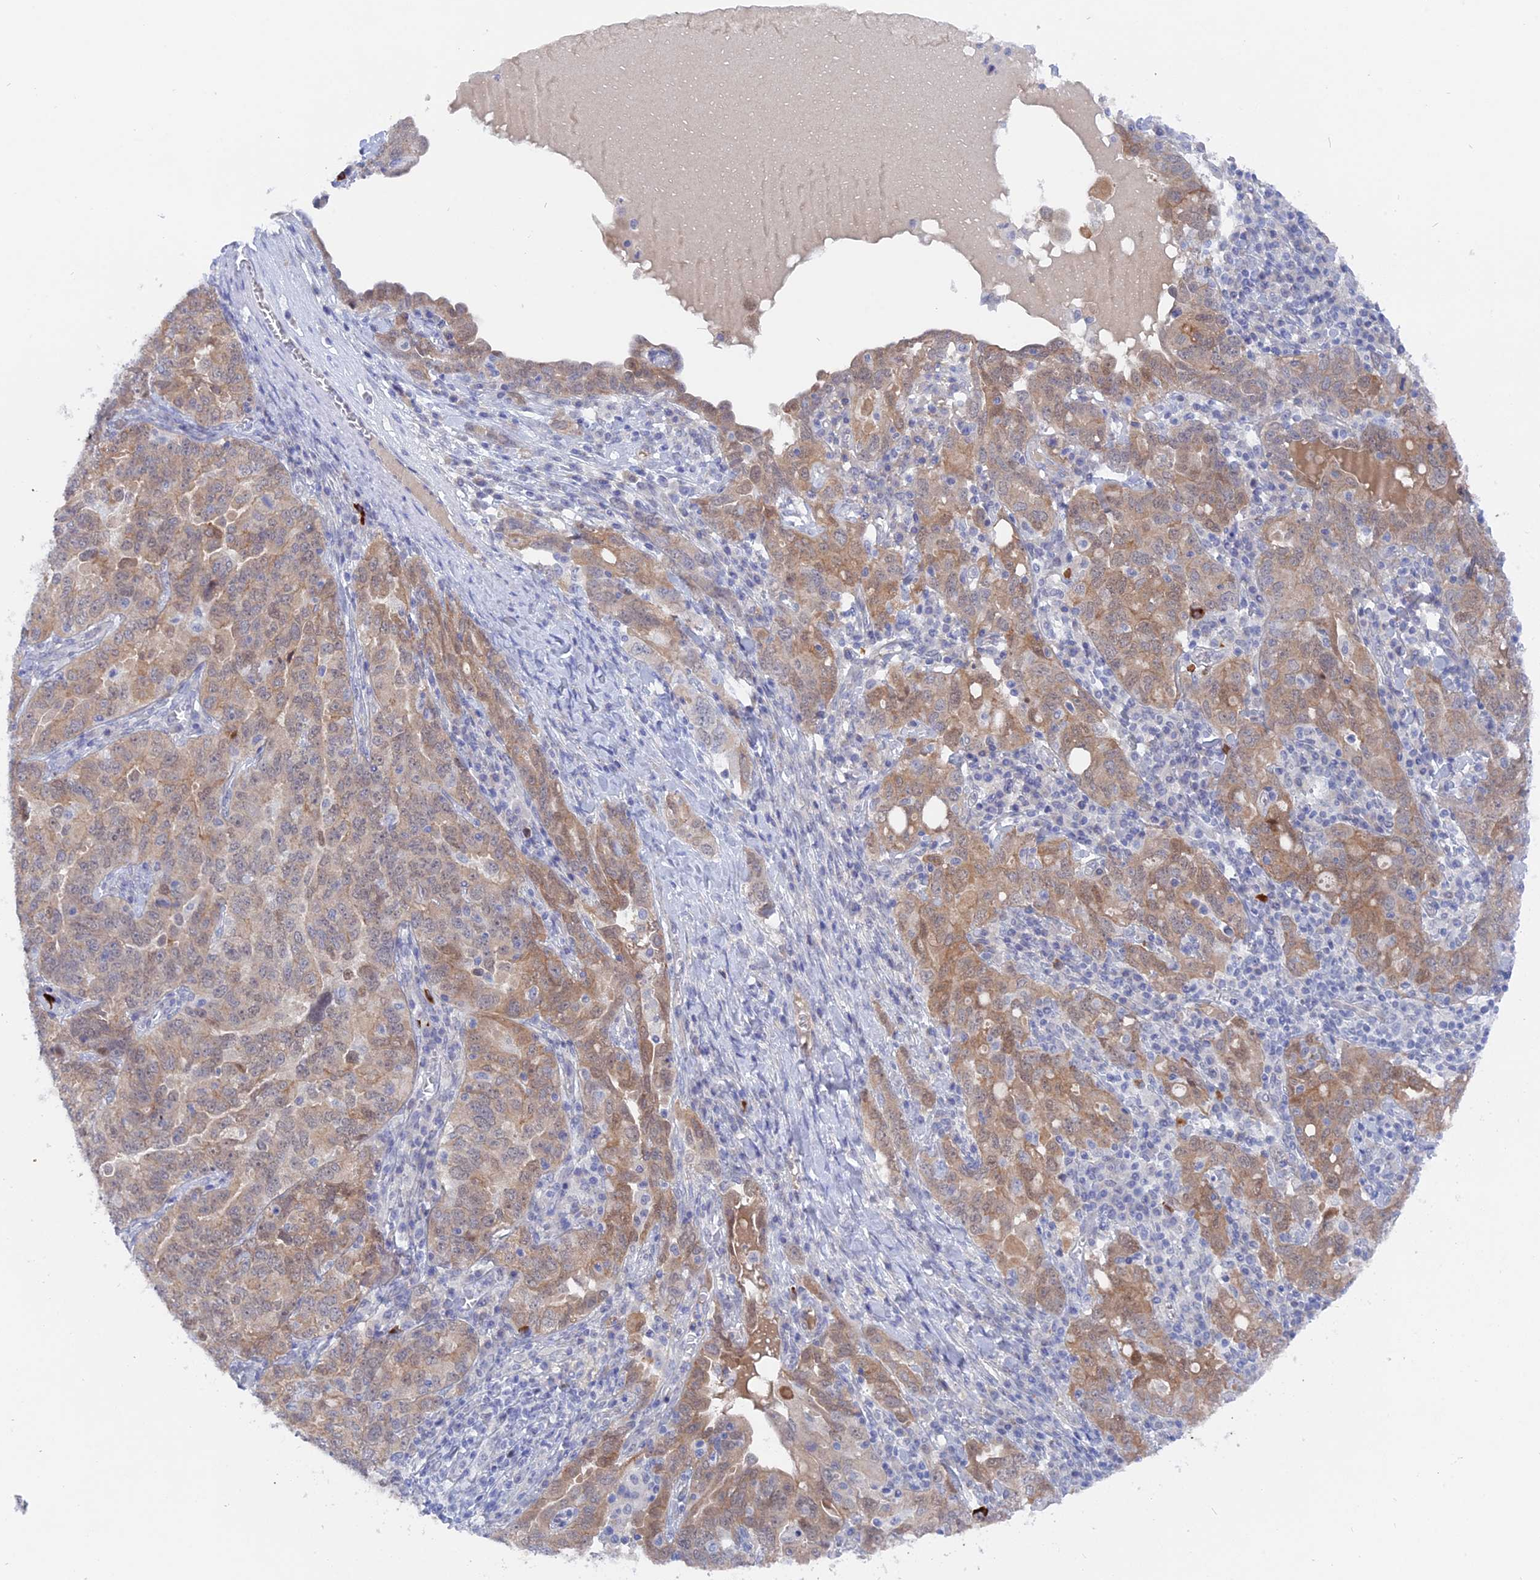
{"staining": {"intensity": "moderate", "quantity": "25%-75%", "location": "cytoplasmic/membranous,nuclear"}, "tissue": "ovarian cancer", "cell_type": "Tumor cells", "image_type": "cancer", "snomed": [{"axis": "morphology", "description": "Carcinoma, endometroid"}, {"axis": "topography", "description": "Ovary"}], "caption": "Ovarian cancer tissue exhibits moderate cytoplasmic/membranous and nuclear expression in approximately 25%-75% of tumor cells, visualized by immunohistochemistry. Using DAB (3,3'-diaminobenzidine) (brown) and hematoxylin (blue) stains, captured at high magnification using brightfield microscopy.", "gene": "DACT3", "patient": {"sex": "female", "age": 62}}